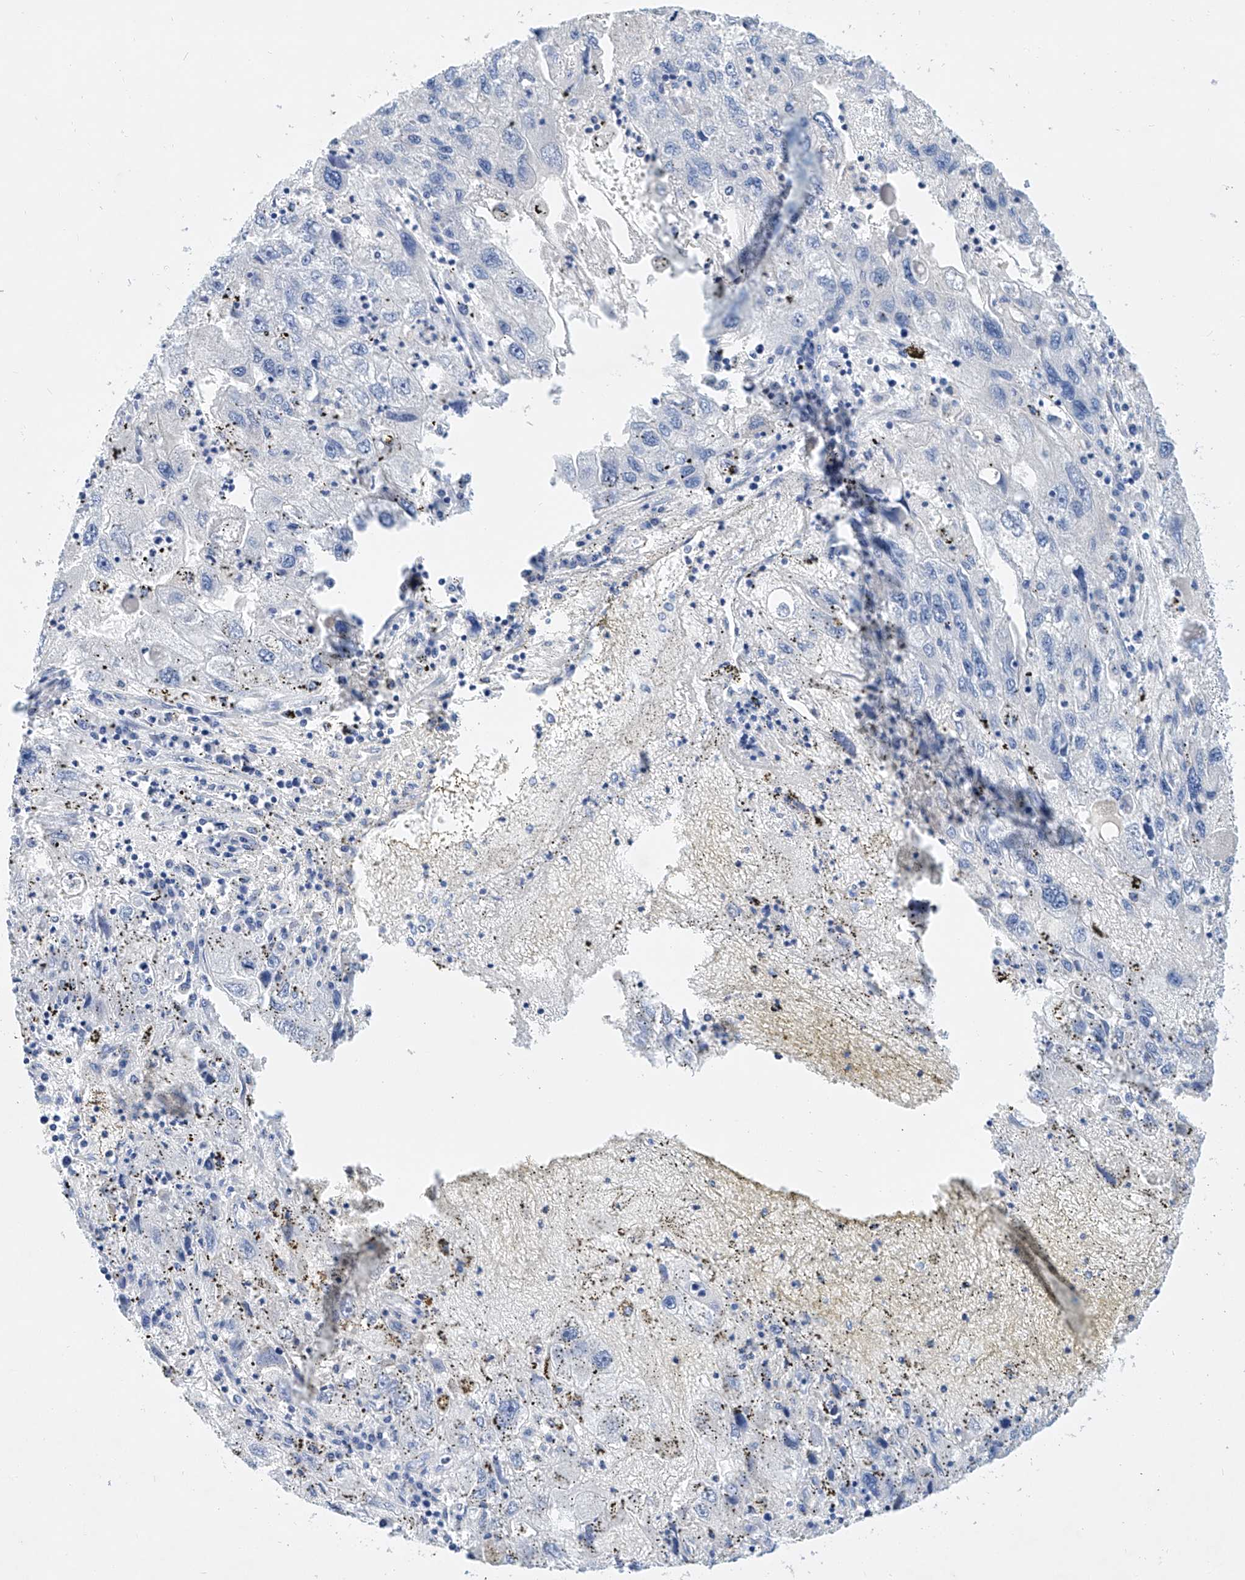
{"staining": {"intensity": "negative", "quantity": "none", "location": "none"}, "tissue": "endometrial cancer", "cell_type": "Tumor cells", "image_type": "cancer", "snomed": [{"axis": "morphology", "description": "Adenocarcinoma, NOS"}, {"axis": "topography", "description": "Endometrium"}], "caption": "This is an IHC image of endometrial cancer (adenocarcinoma). There is no positivity in tumor cells.", "gene": "SBSPON", "patient": {"sex": "female", "age": 49}}